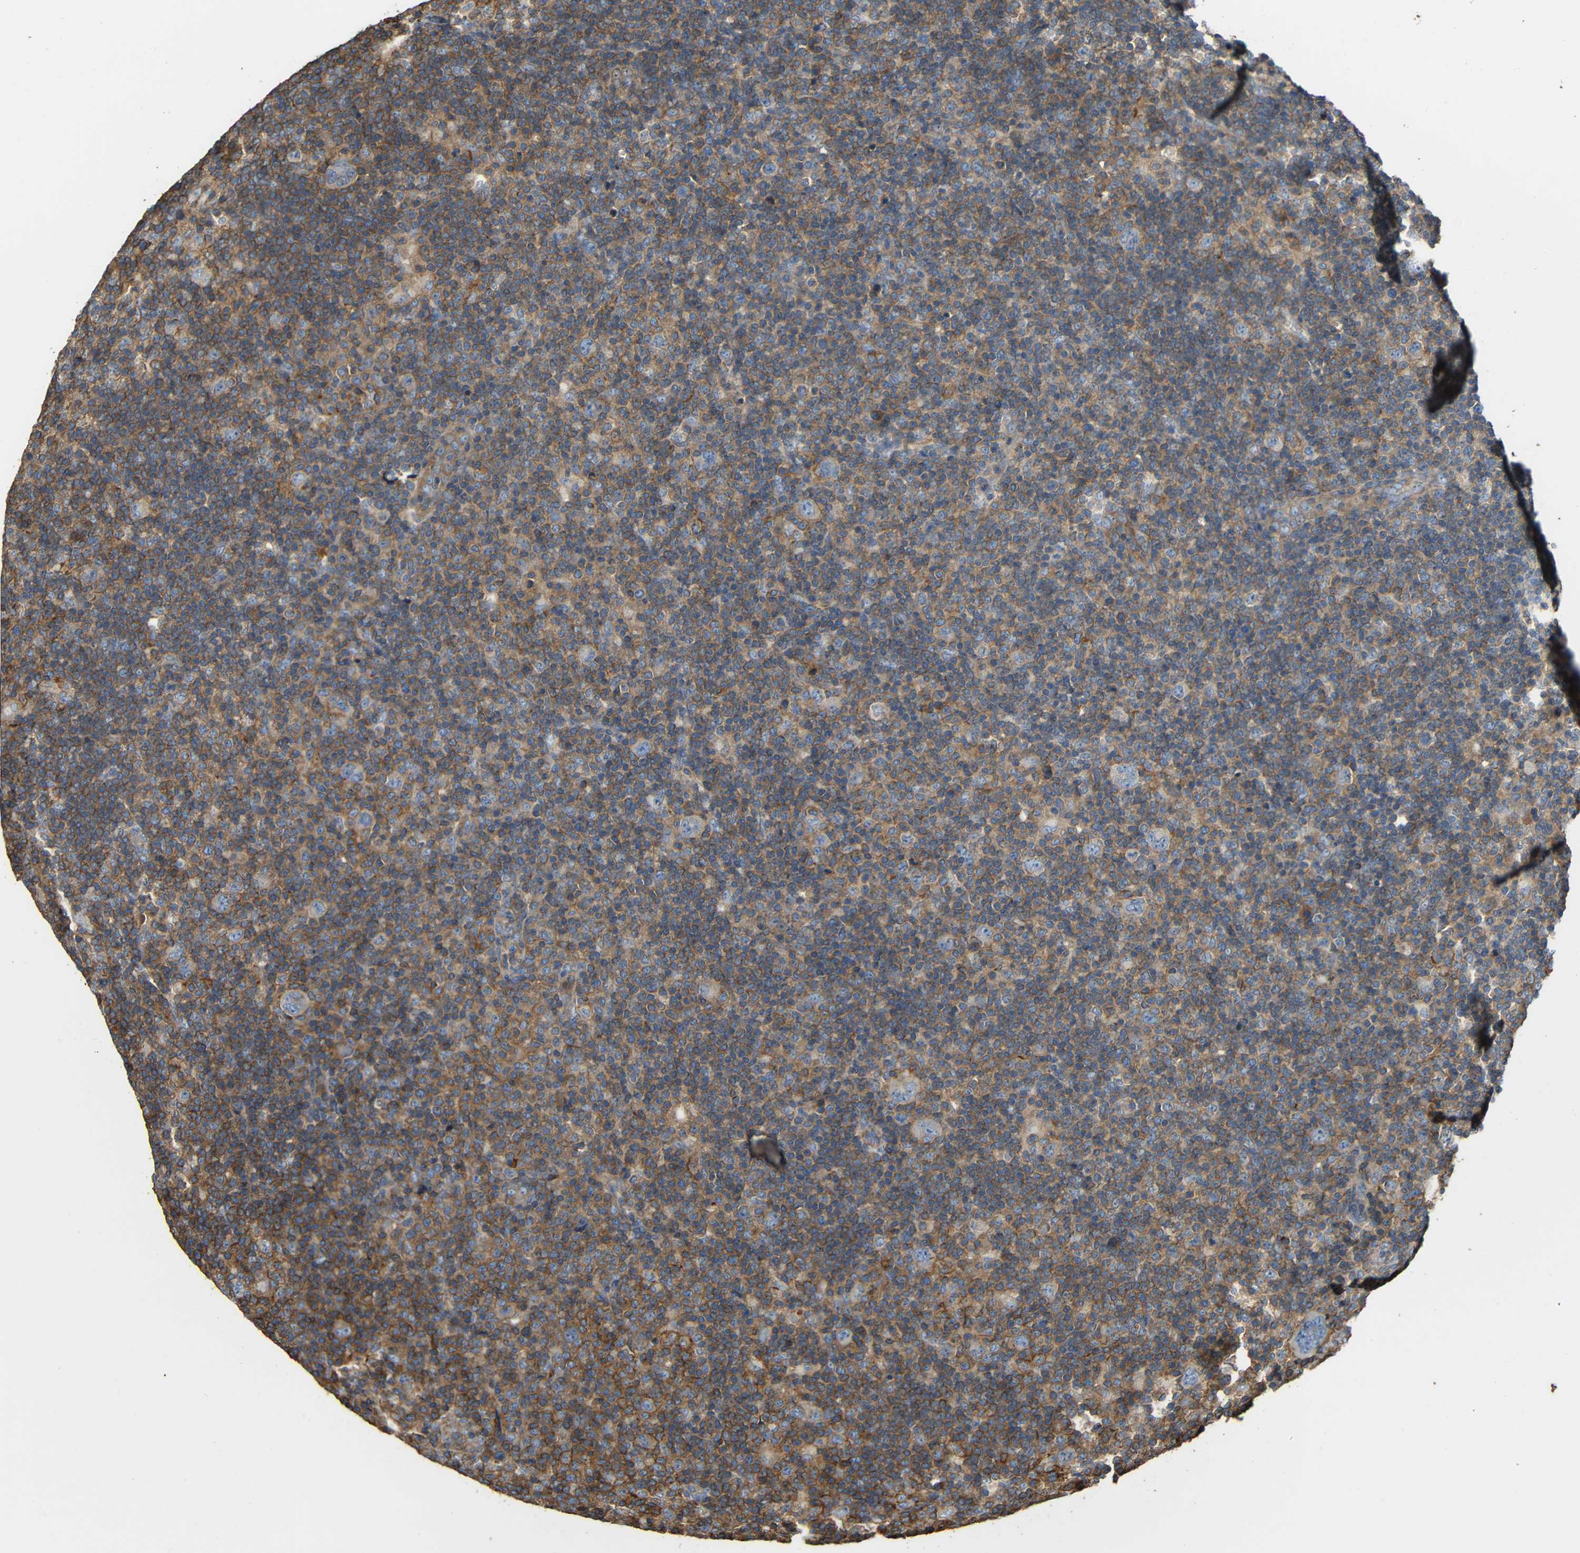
{"staining": {"intensity": "negative", "quantity": "none", "location": "none"}, "tissue": "lymphoma", "cell_type": "Tumor cells", "image_type": "cancer", "snomed": [{"axis": "morphology", "description": "Hodgkin's disease, NOS"}, {"axis": "topography", "description": "Lymph node"}], "caption": "This is an immunohistochemistry micrograph of Hodgkin's disease. There is no expression in tumor cells.", "gene": "RHOT2", "patient": {"sex": "female", "age": 57}}